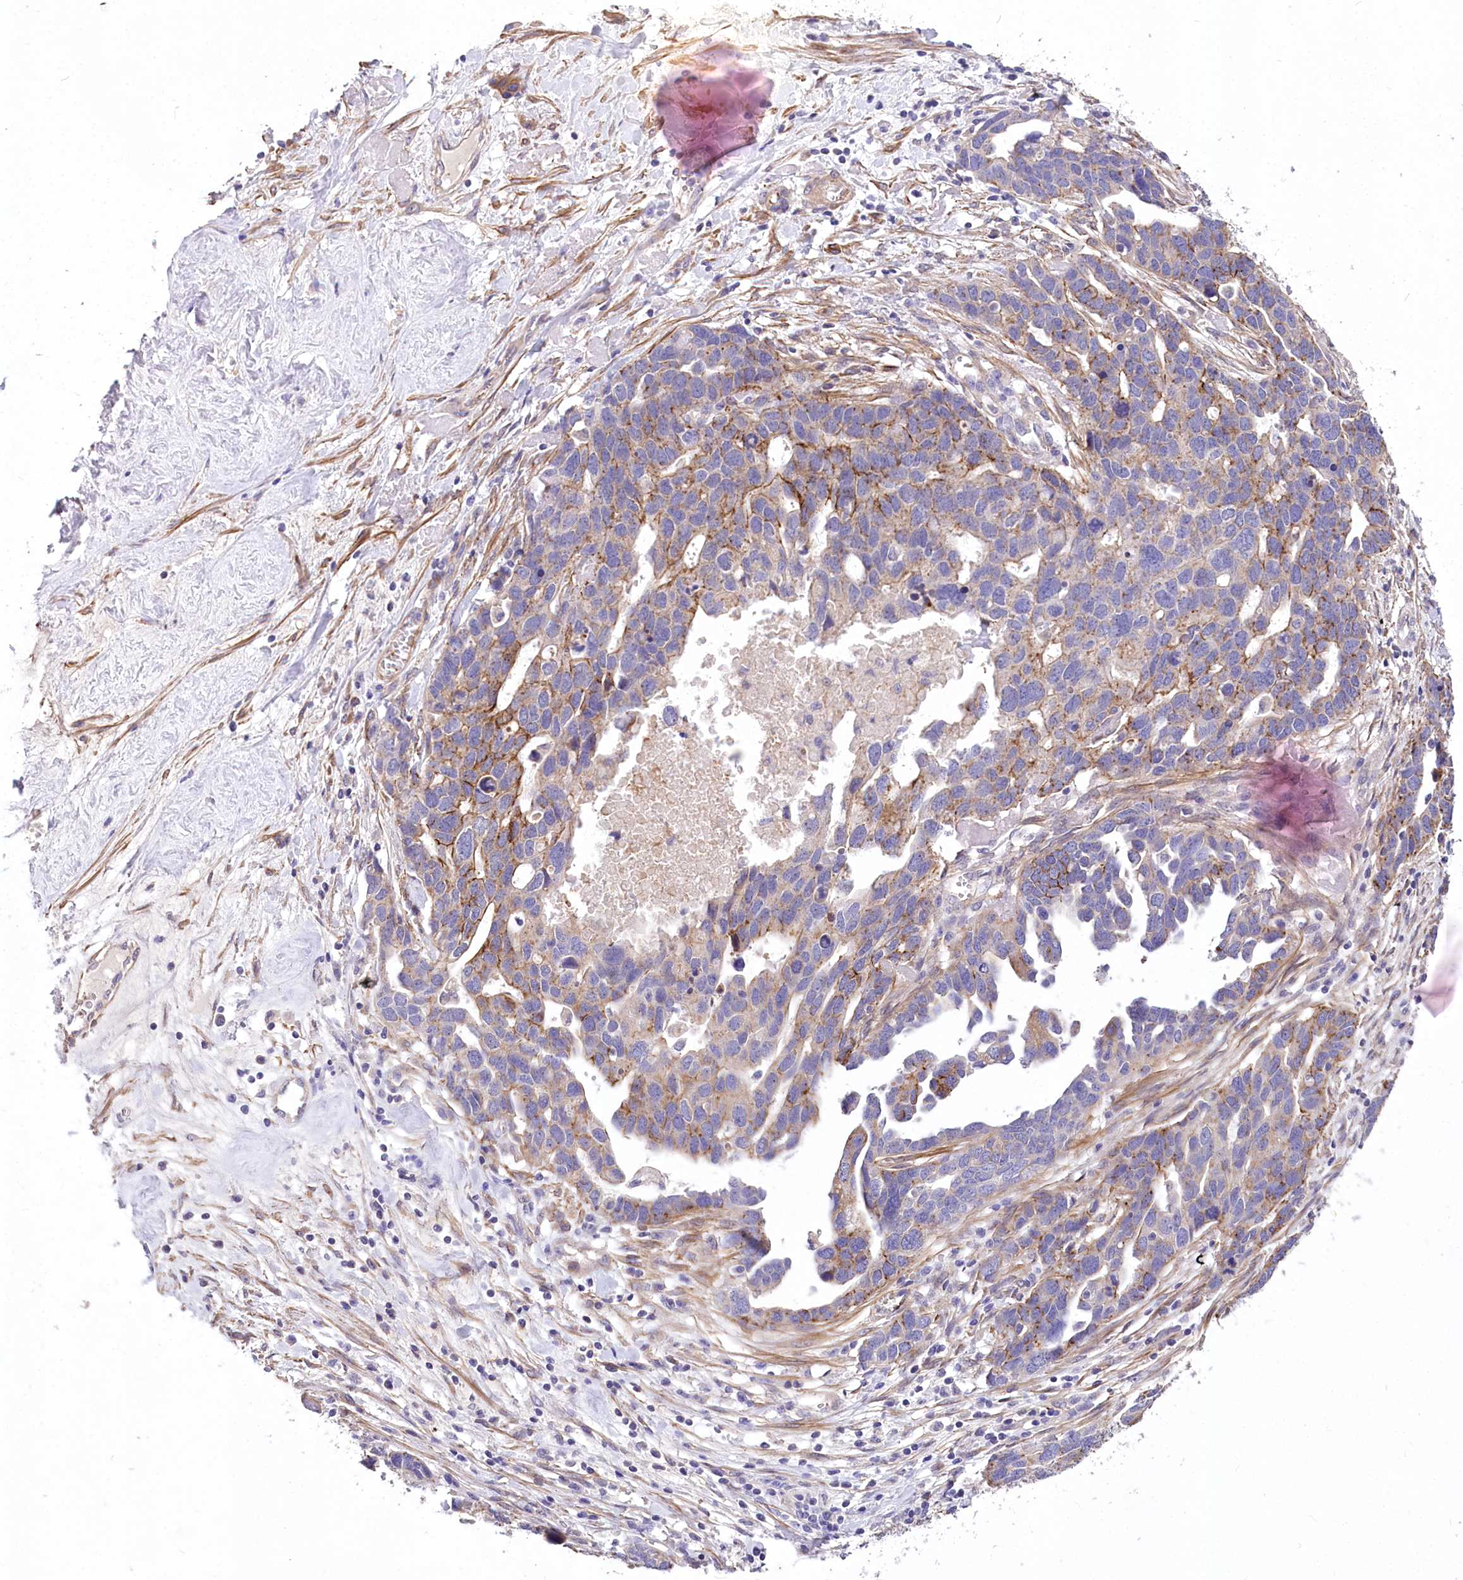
{"staining": {"intensity": "moderate", "quantity": "<25%", "location": "cytoplasmic/membranous"}, "tissue": "ovarian cancer", "cell_type": "Tumor cells", "image_type": "cancer", "snomed": [{"axis": "morphology", "description": "Cystadenocarcinoma, serous, NOS"}, {"axis": "topography", "description": "Ovary"}], "caption": "An IHC photomicrograph of neoplastic tissue is shown. Protein staining in brown highlights moderate cytoplasmic/membranous positivity in ovarian serous cystadenocarcinoma within tumor cells. The staining was performed using DAB to visualize the protein expression in brown, while the nuclei were stained in blue with hematoxylin (Magnification: 20x).", "gene": "RDH16", "patient": {"sex": "female", "age": 54}}